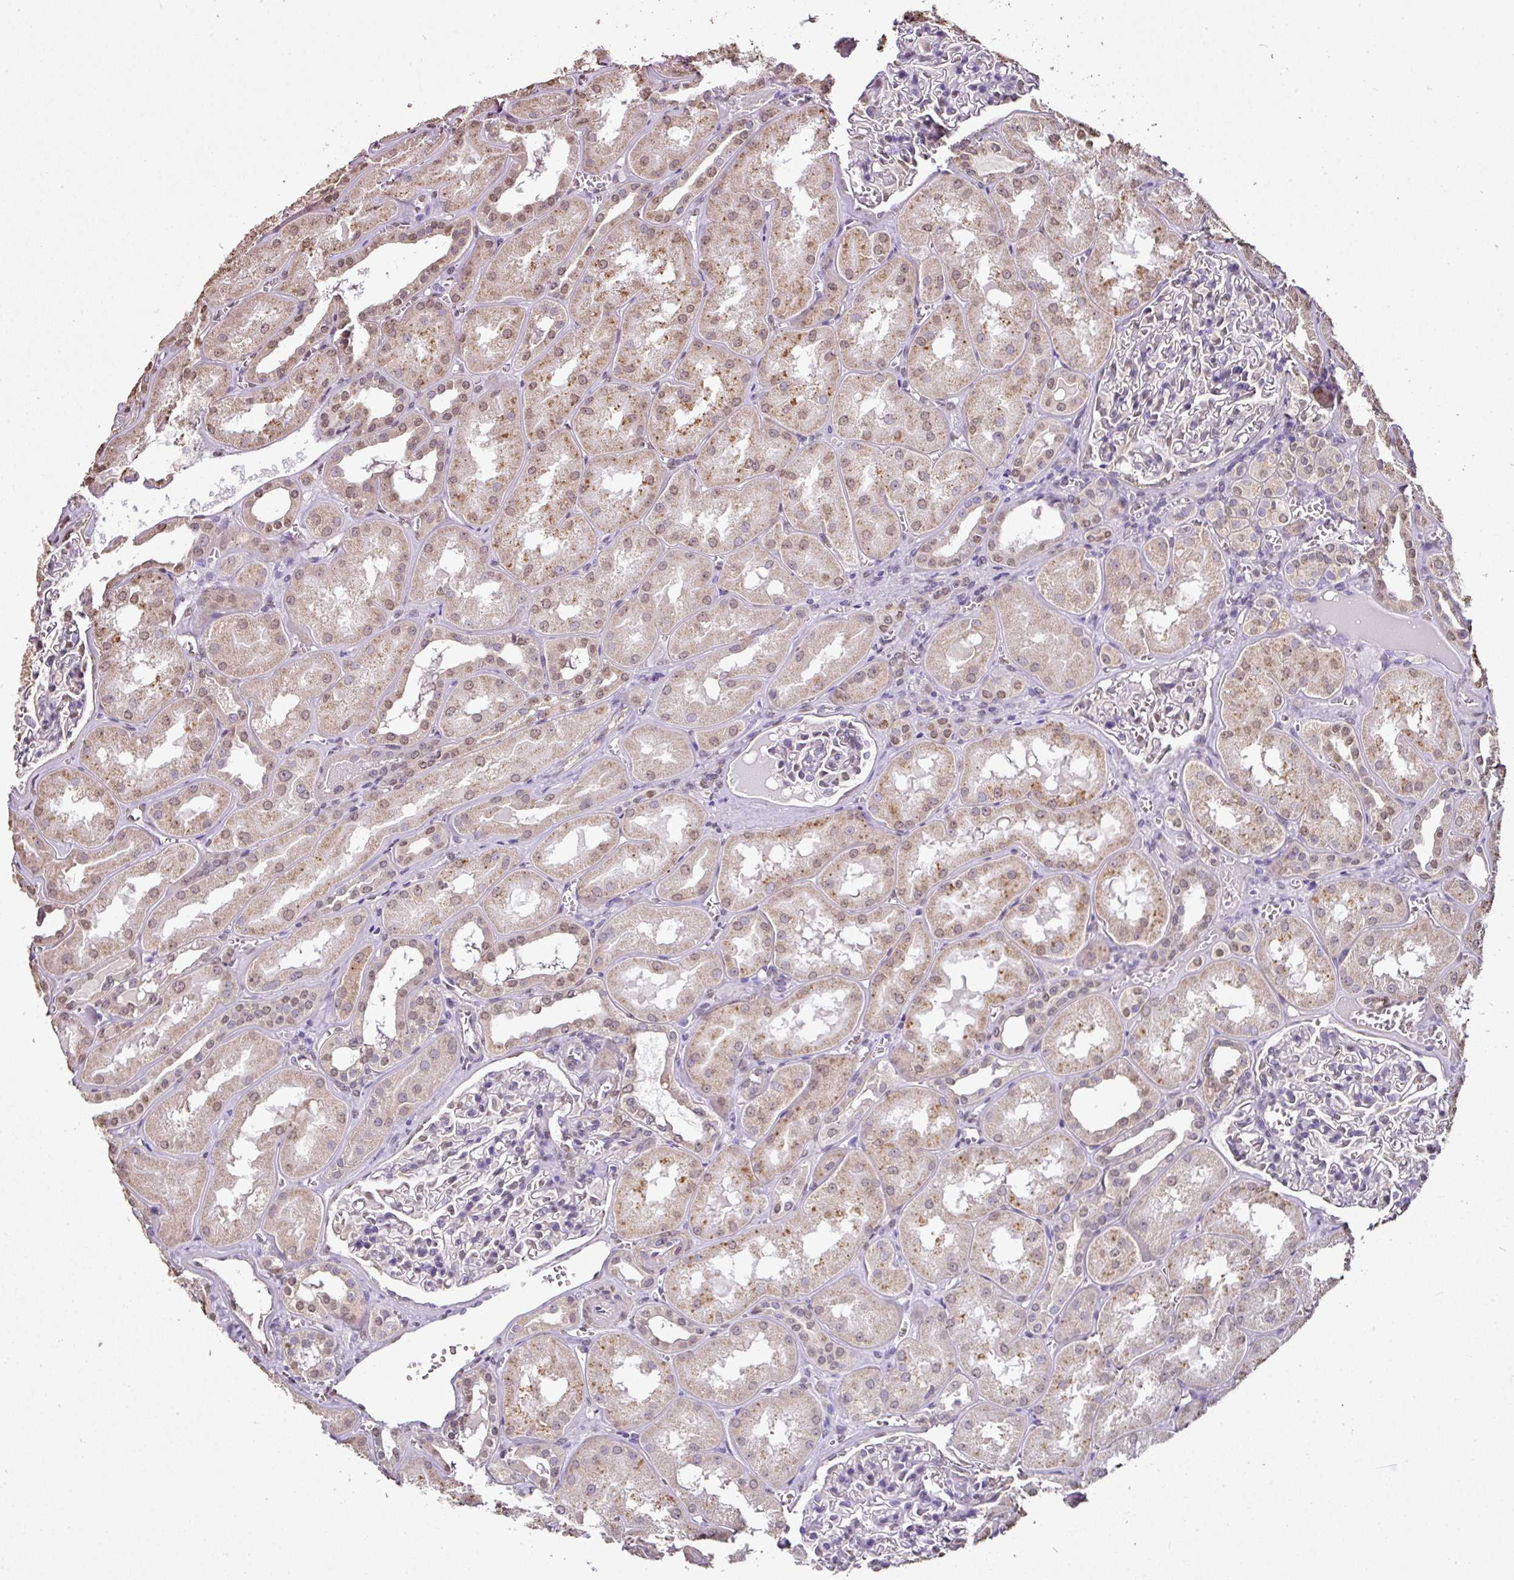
{"staining": {"intensity": "negative", "quantity": "none", "location": "none"}, "tissue": "kidney", "cell_type": "Cells in glomeruli", "image_type": "normal", "snomed": [{"axis": "morphology", "description": "Normal tissue, NOS"}, {"axis": "topography", "description": "Kidney"}], "caption": "This is a photomicrograph of immunohistochemistry staining of benign kidney, which shows no positivity in cells in glomeruli. (Brightfield microscopy of DAB immunohistochemistry (IHC) at high magnification).", "gene": "JPH2", "patient": {"sex": "male", "age": 61}}